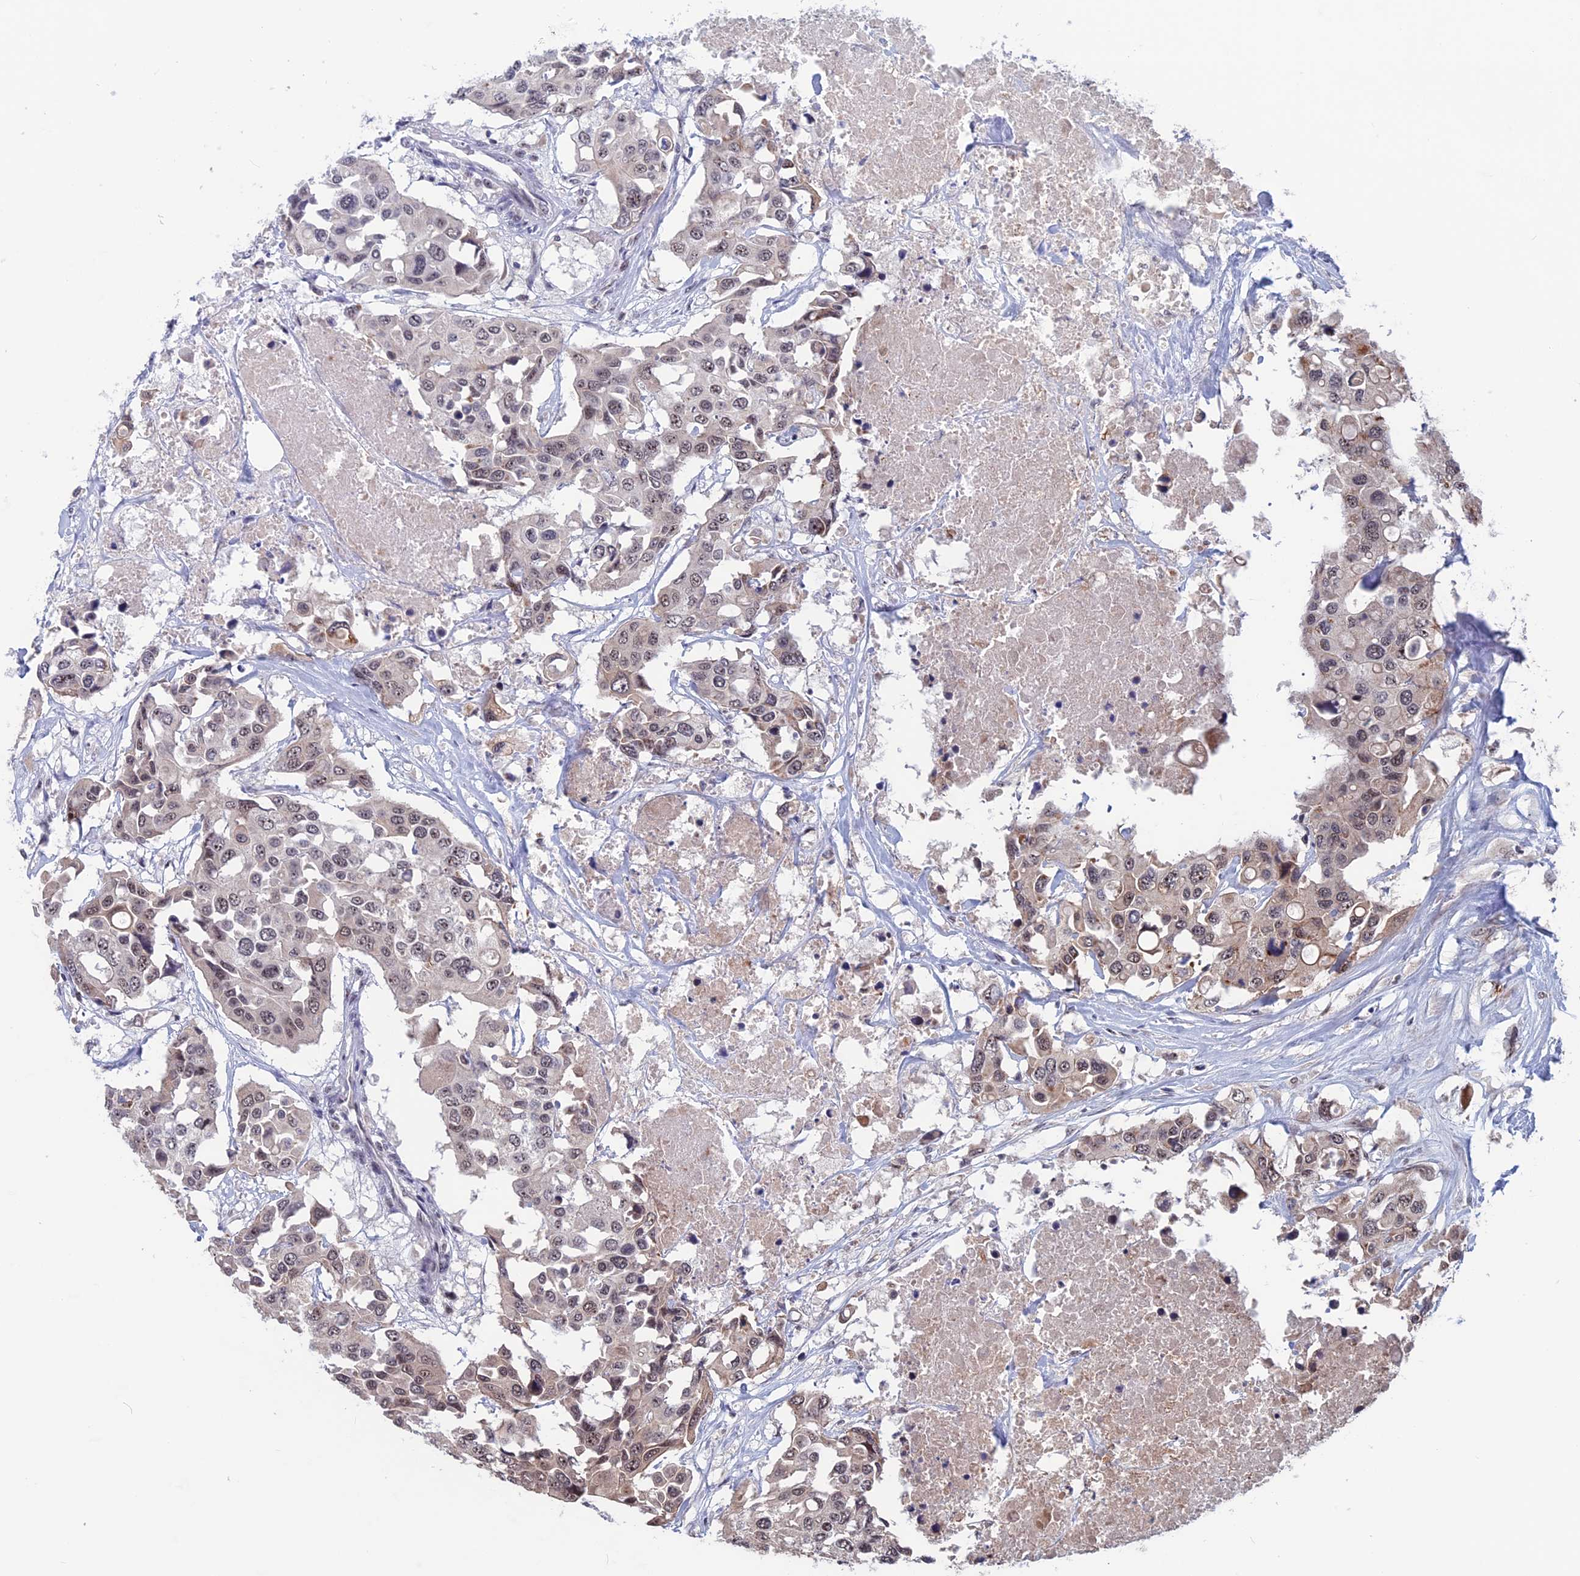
{"staining": {"intensity": "weak", "quantity": "25%-75%", "location": "nuclear"}, "tissue": "colorectal cancer", "cell_type": "Tumor cells", "image_type": "cancer", "snomed": [{"axis": "morphology", "description": "Adenocarcinoma, NOS"}, {"axis": "topography", "description": "Colon"}], "caption": "IHC micrograph of neoplastic tissue: human colorectal cancer (adenocarcinoma) stained using immunohistochemistry displays low levels of weak protein expression localized specifically in the nuclear of tumor cells, appearing as a nuclear brown color.", "gene": "CACTIN", "patient": {"sex": "male", "age": 77}}